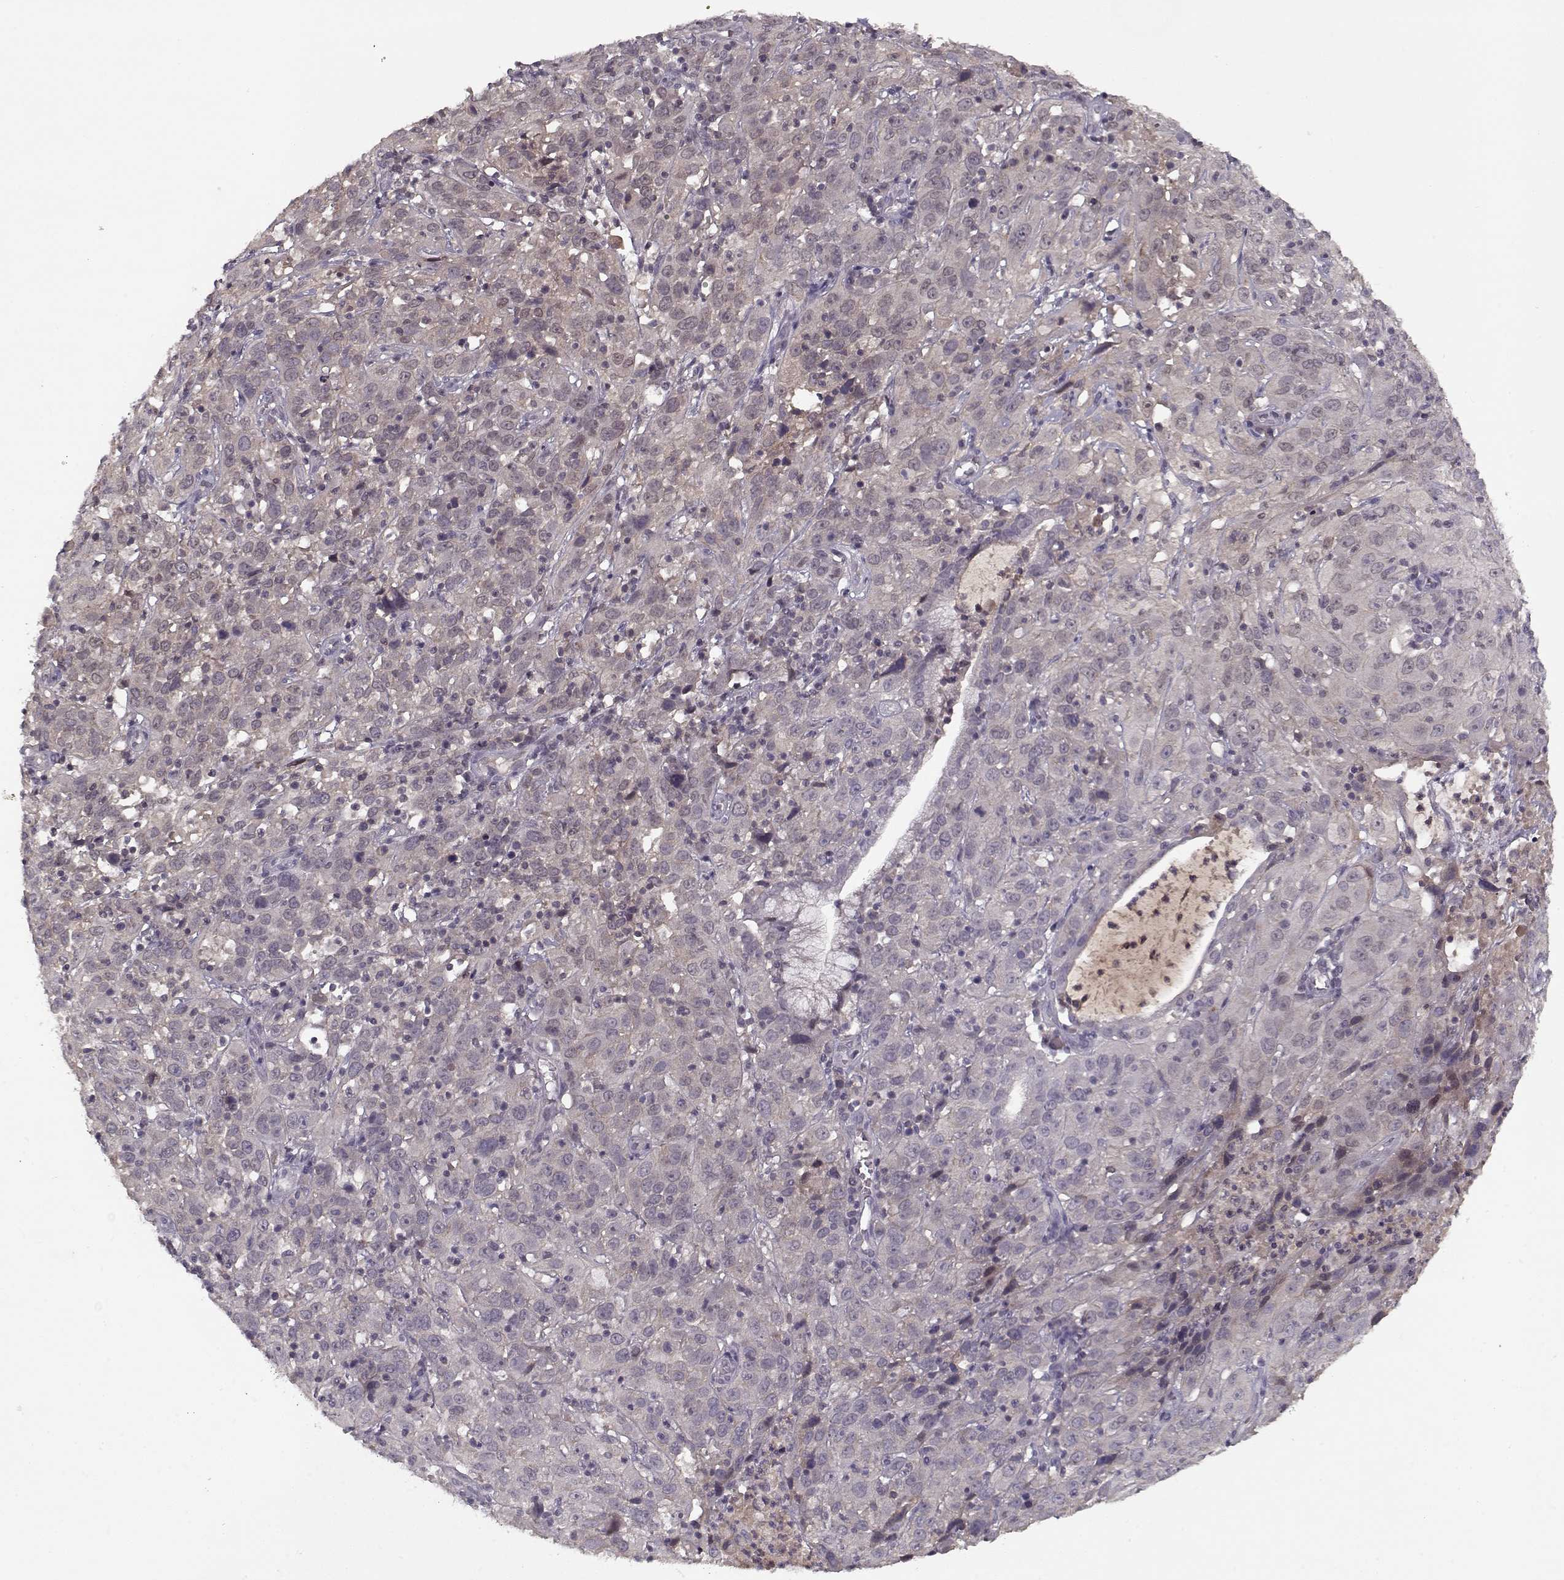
{"staining": {"intensity": "weak", "quantity": "25%-75%", "location": "cytoplasmic/membranous"}, "tissue": "cervical cancer", "cell_type": "Tumor cells", "image_type": "cancer", "snomed": [{"axis": "morphology", "description": "Squamous cell carcinoma, NOS"}, {"axis": "topography", "description": "Cervix"}], "caption": "Weak cytoplasmic/membranous expression is appreciated in about 25%-75% of tumor cells in squamous cell carcinoma (cervical).", "gene": "AFM", "patient": {"sex": "female", "age": 32}}